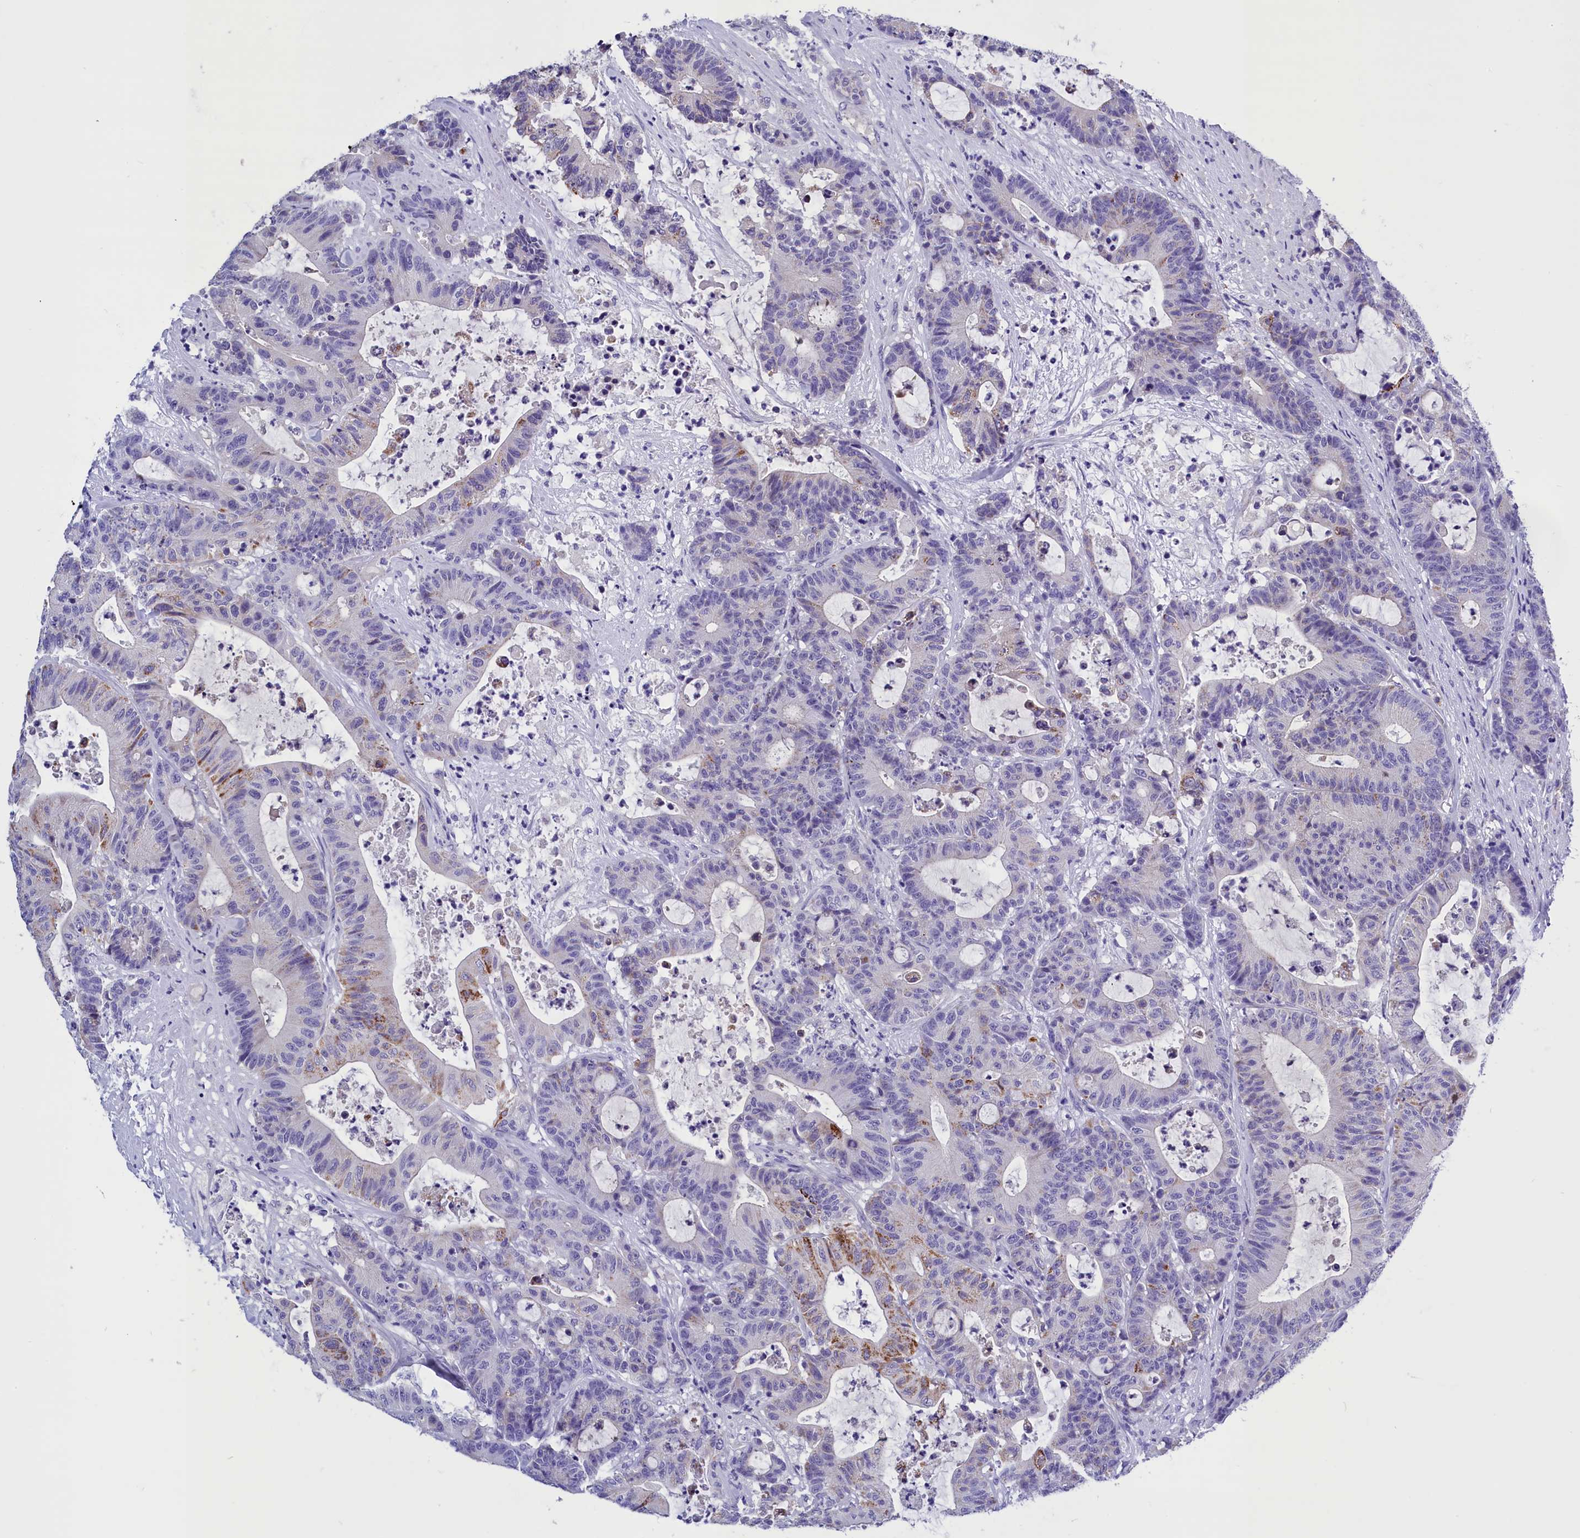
{"staining": {"intensity": "moderate", "quantity": "<25%", "location": "cytoplasmic/membranous"}, "tissue": "colorectal cancer", "cell_type": "Tumor cells", "image_type": "cancer", "snomed": [{"axis": "morphology", "description": "Adenocarcinoma, NOS"}, {"axis": "topography", "description": "Colon"}], "caption": "Brown immunohistochemical staining in human adenocarcinoma (colorectal) reveals moderate cytoplasmic/membranous expression in approximately <25% of tumor cells.", "gene": "ABAT", "patient": {"sex": "female", "age": 84}}